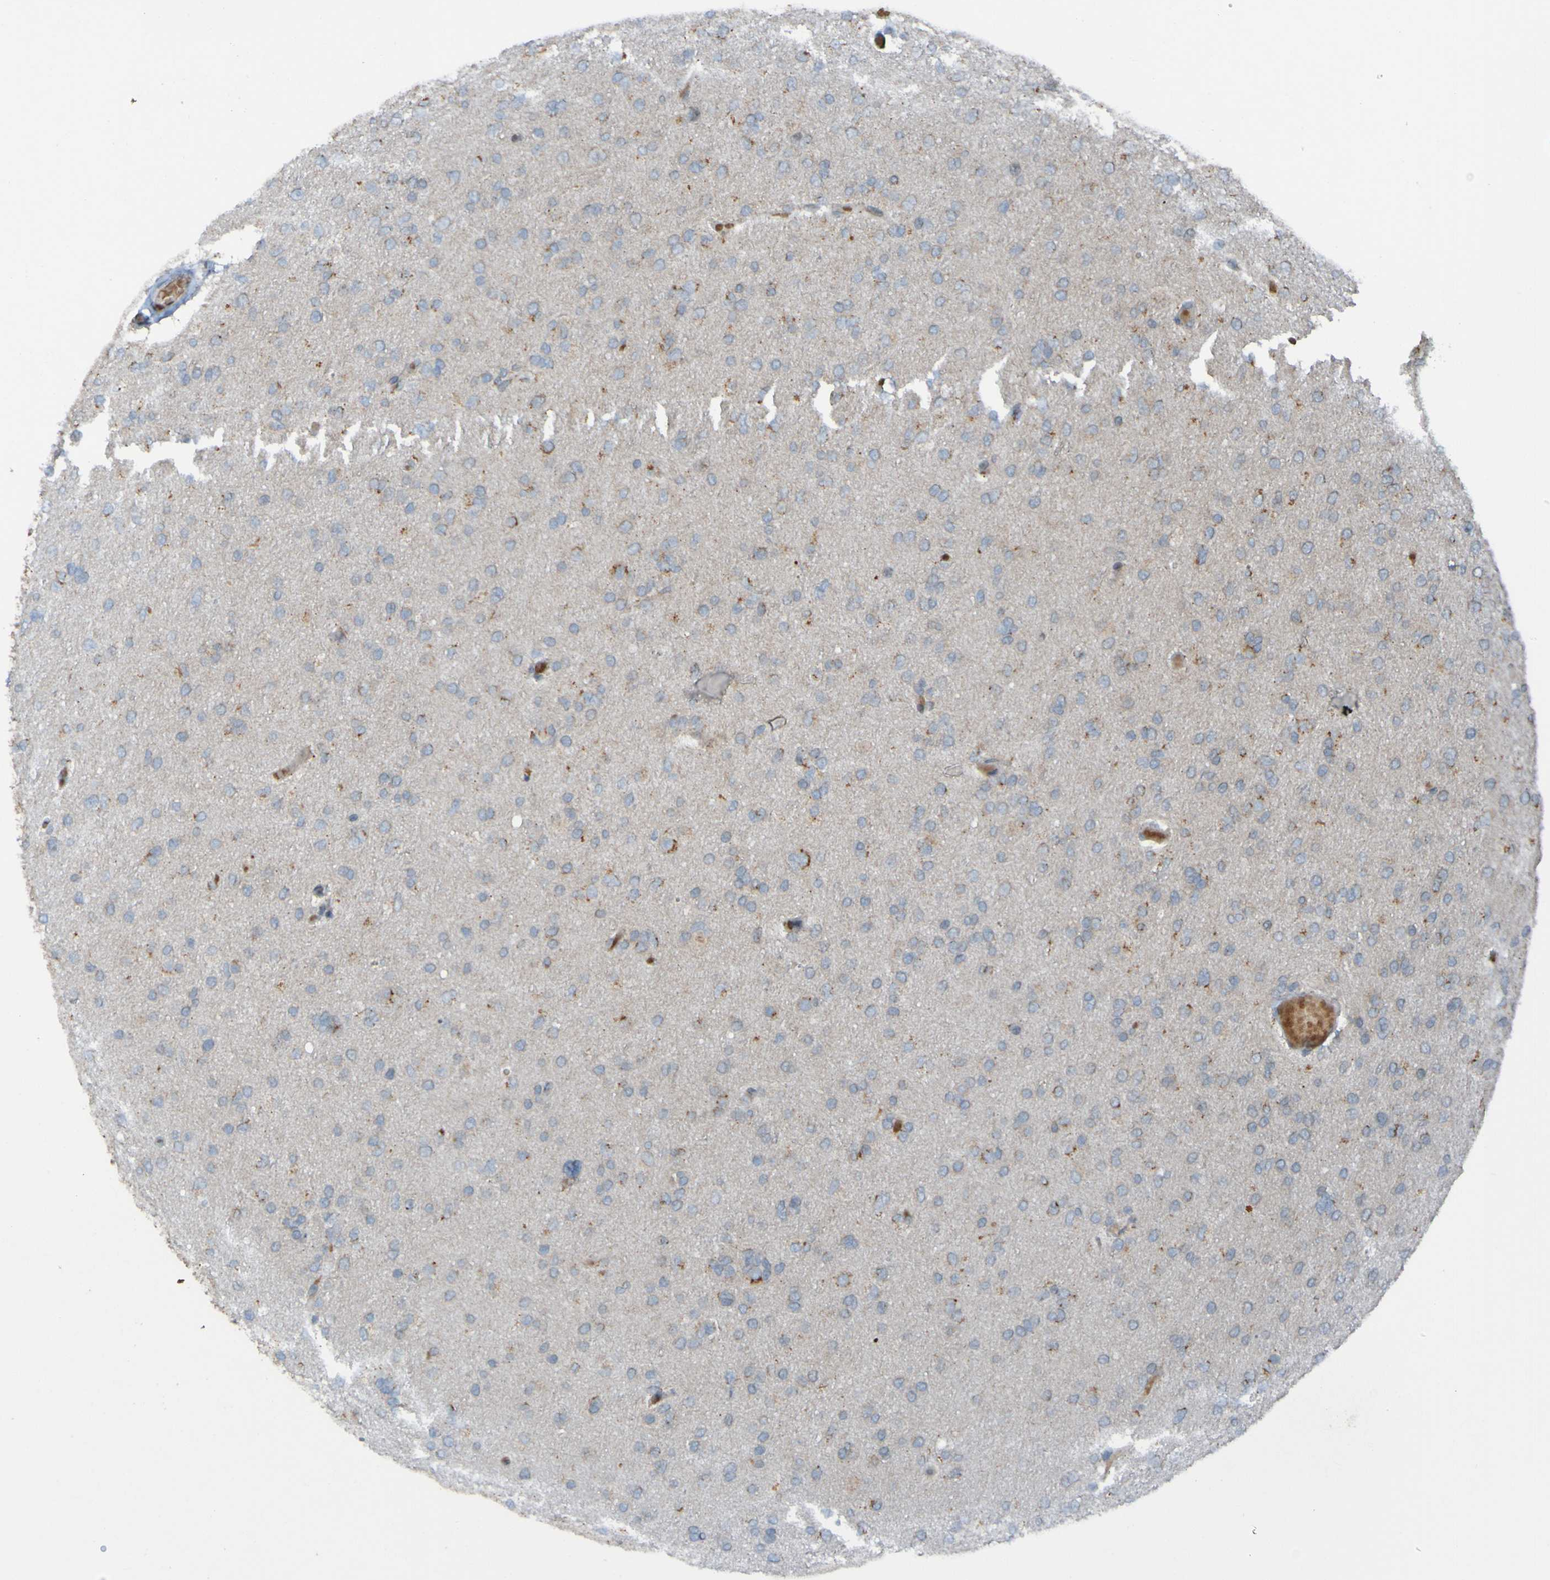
{"staining": {"intensity": "moderate", "quantity": "<25%", "location": "cytoplasmic/membranous"}, "tissue": "glioma", "cell_type": "Tumor cells", "image_type": "cancer", "snomed": [{"axis": "morphology", "description": "Glioma, malignant, High grade"}, {"axis": "topography", "description": "Cerebral cortex"}], "caption": "High-magnification brightfield microscopy of glioma stained with DAB (3,3'-diaminobenzidine) (brown) and counterstained with hematoxylin (blue). tumor cells exhibit moderate cytoplasmic/membranous staining is present in about<25% of cells. (DAB IHC with brightfield microscopy, high magnification).", "gene": "UNG", "patient": {"sex": "female", "age": 36}}